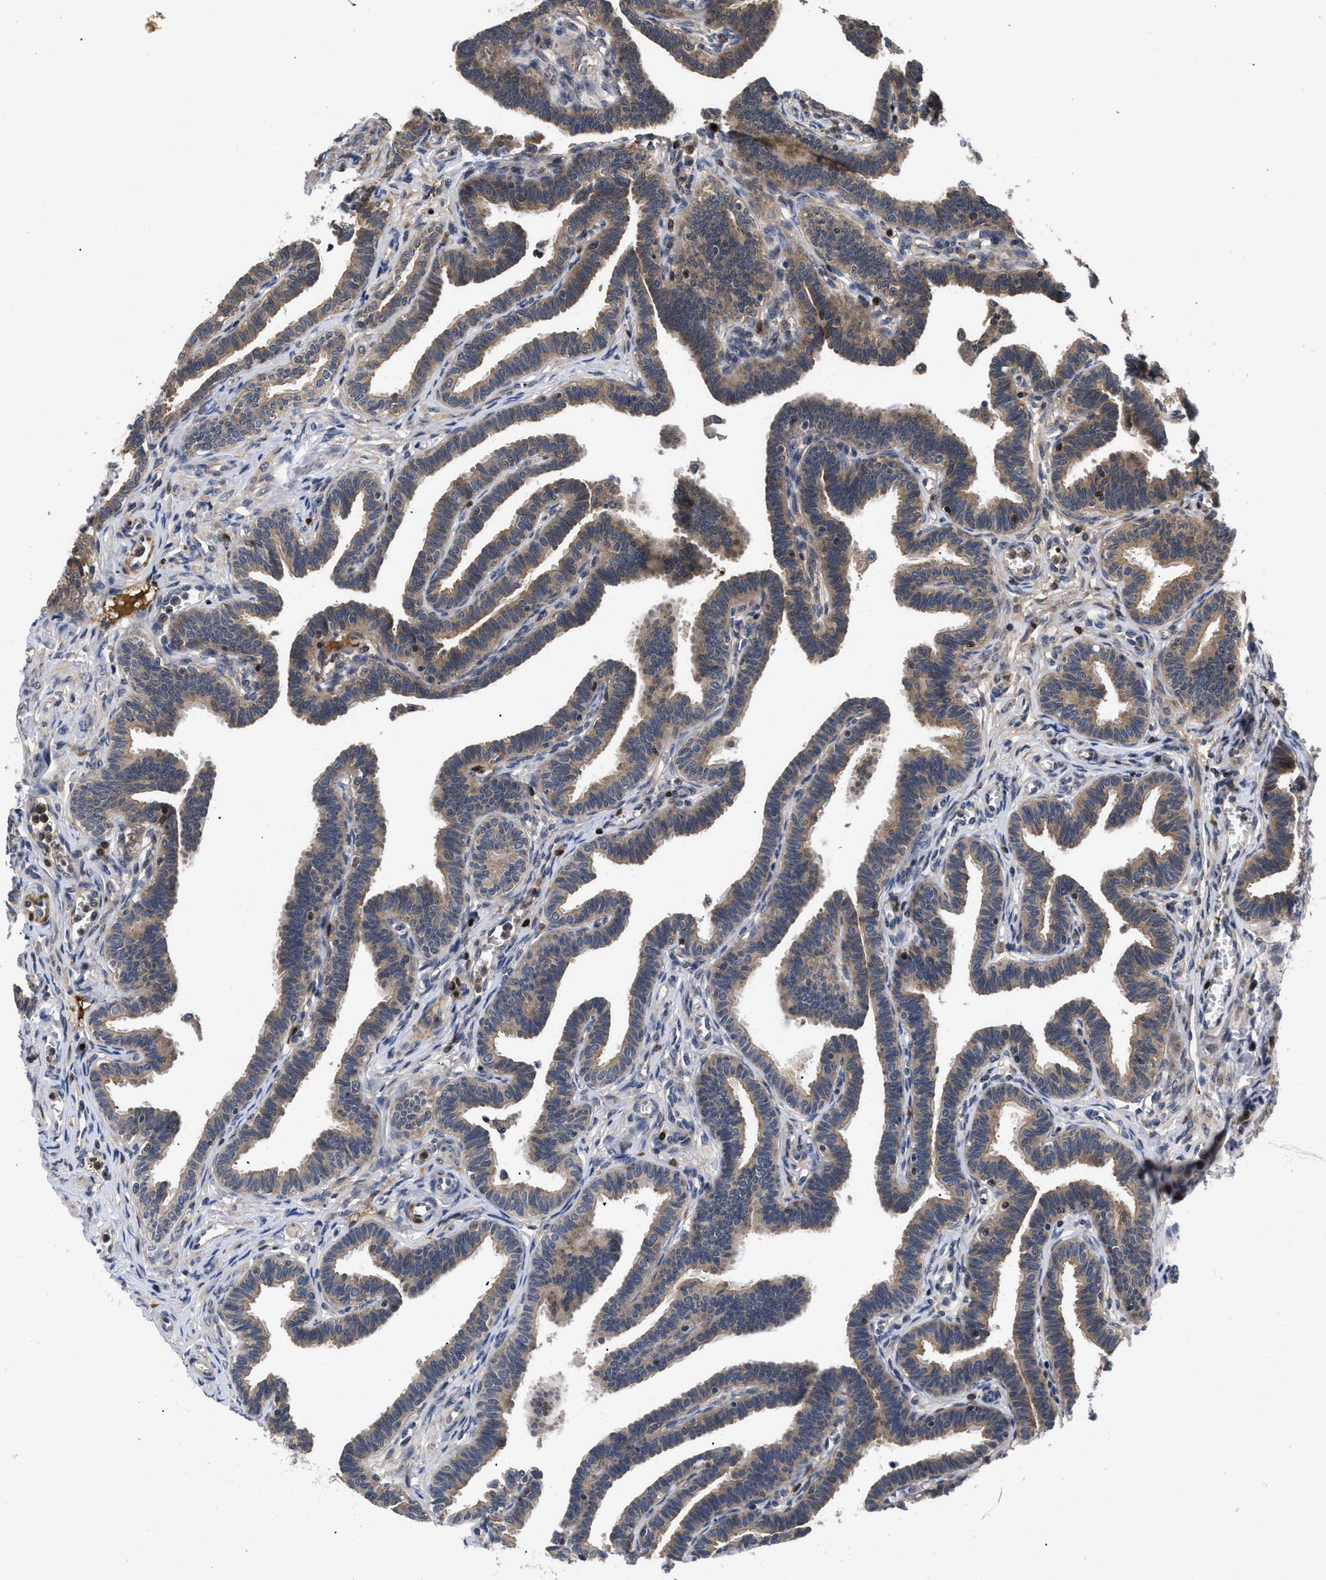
{"staining": {"intensity": "moderate", "quantity": ">75%", "location": "cytoplasmic/membranous"}, "tissue": "fallopian tube", "cell_type": "Glandular cells", "image_type": "normal", "snomed": [{"axis": "morphology", "description": "Normal tissue, NOS"}, {"axis": "topography", "description": "Fallopian tube"}, {"axis": "topography", "description": "Ovary"}], "caption": "Immunohistochemical staining of benign human fallopian tube exhibits >75% levels of moderate cytoplasmic/membranous protein expression in about >75% of glandular cells.", "gene": "FAM200A", "patient": {"sex": "female", "age": 23}}